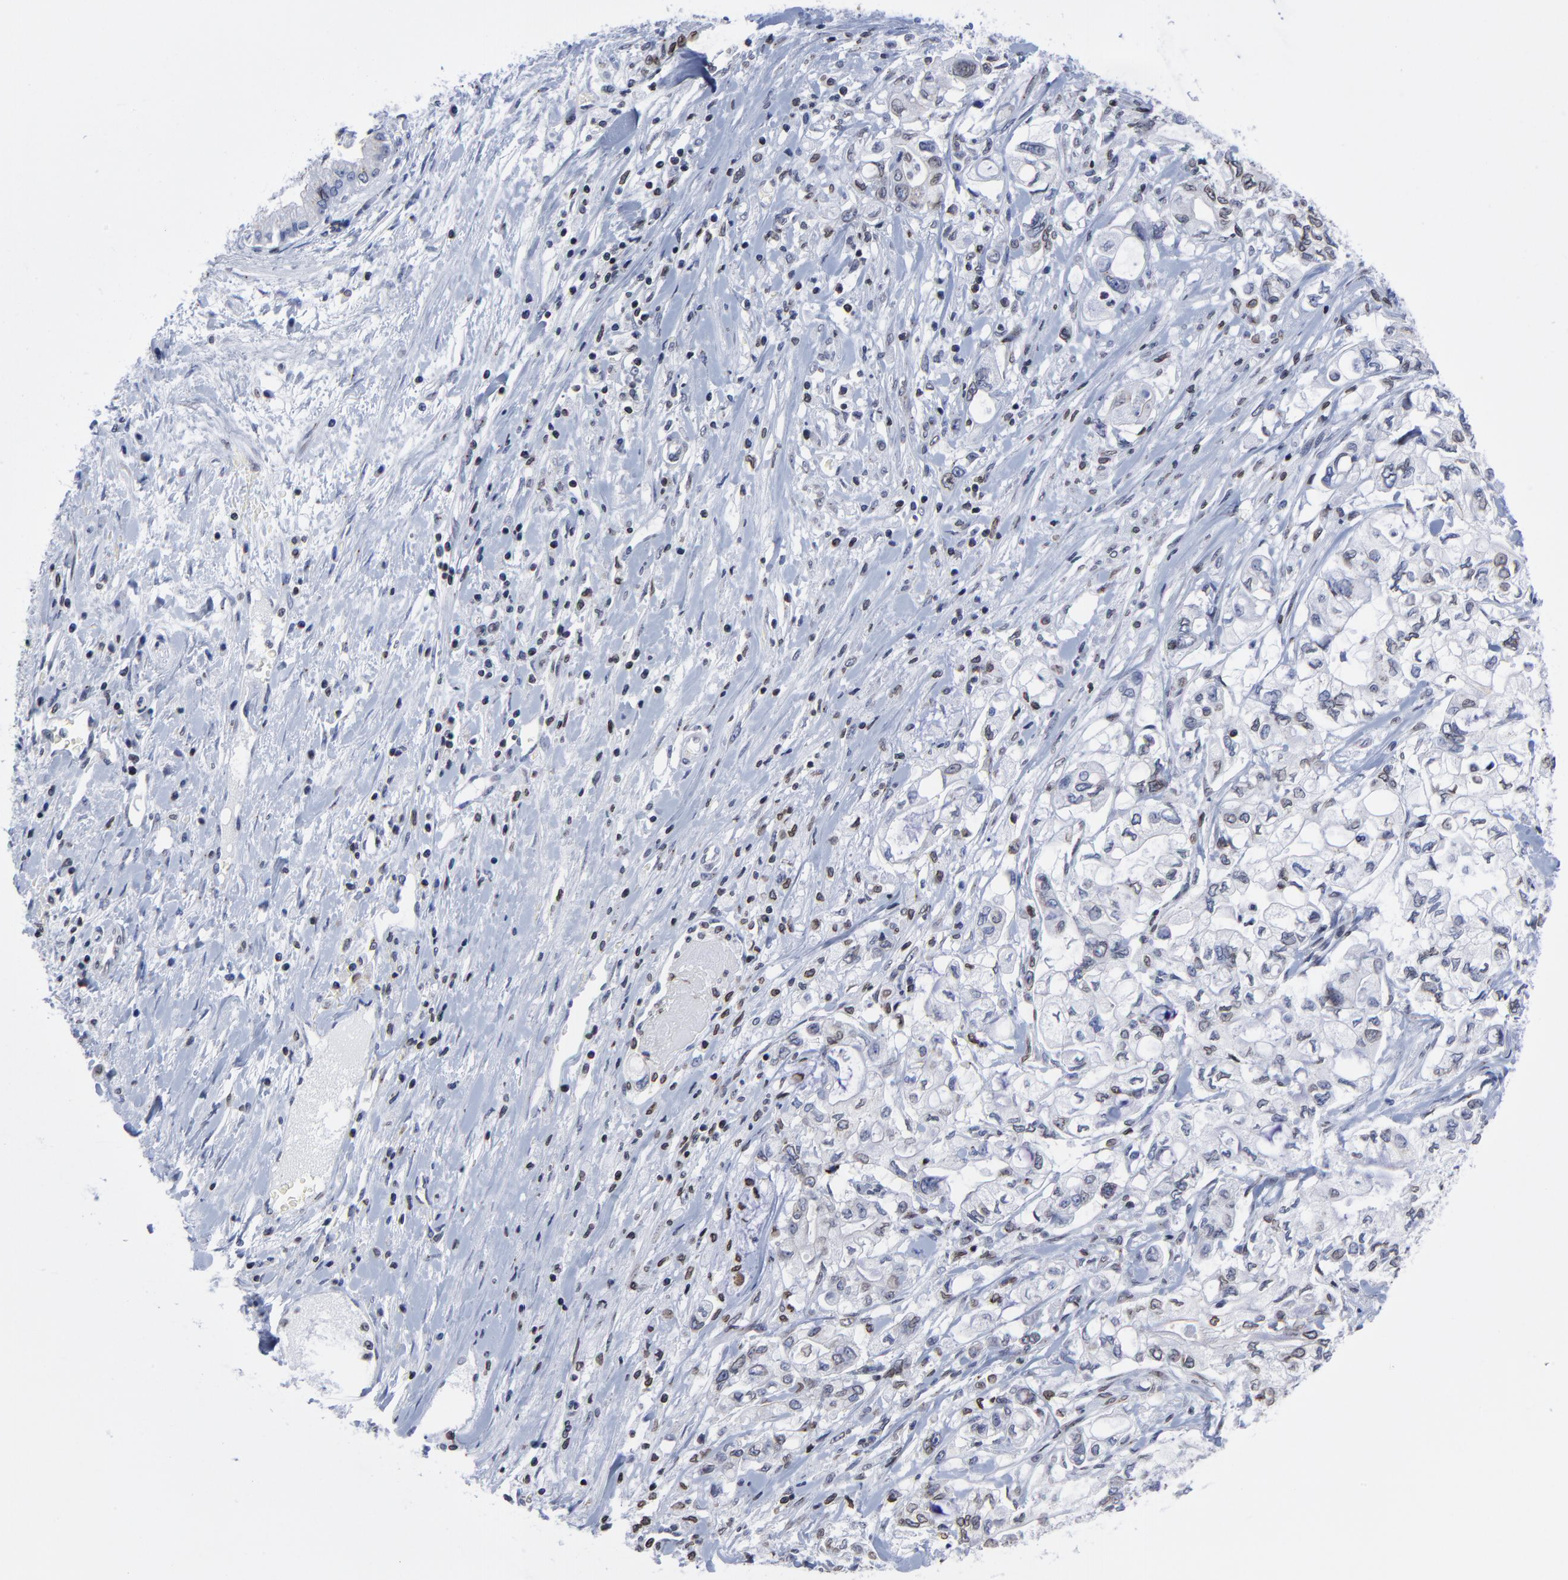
{"staining": {"intensity": "weak", "quantity": "<25%", "location": "cytoplasmic/membranous,nuclear"}, "tissue": "pancreatic cancer", "cell_type": "Tumor cells", "image_type": "cancer", "snomed": [{"axis": "morphology", "description": "Adenocarcinoma, NOS"}, {"axis": "topography", "description": "Pancreas"}], "caption": "An image of human pancreatic cancer (adenocarcinoma) is negative for staining in tumor cells.", "gene": "THAP7", "patient": {"sex": "male", "age": 79}}